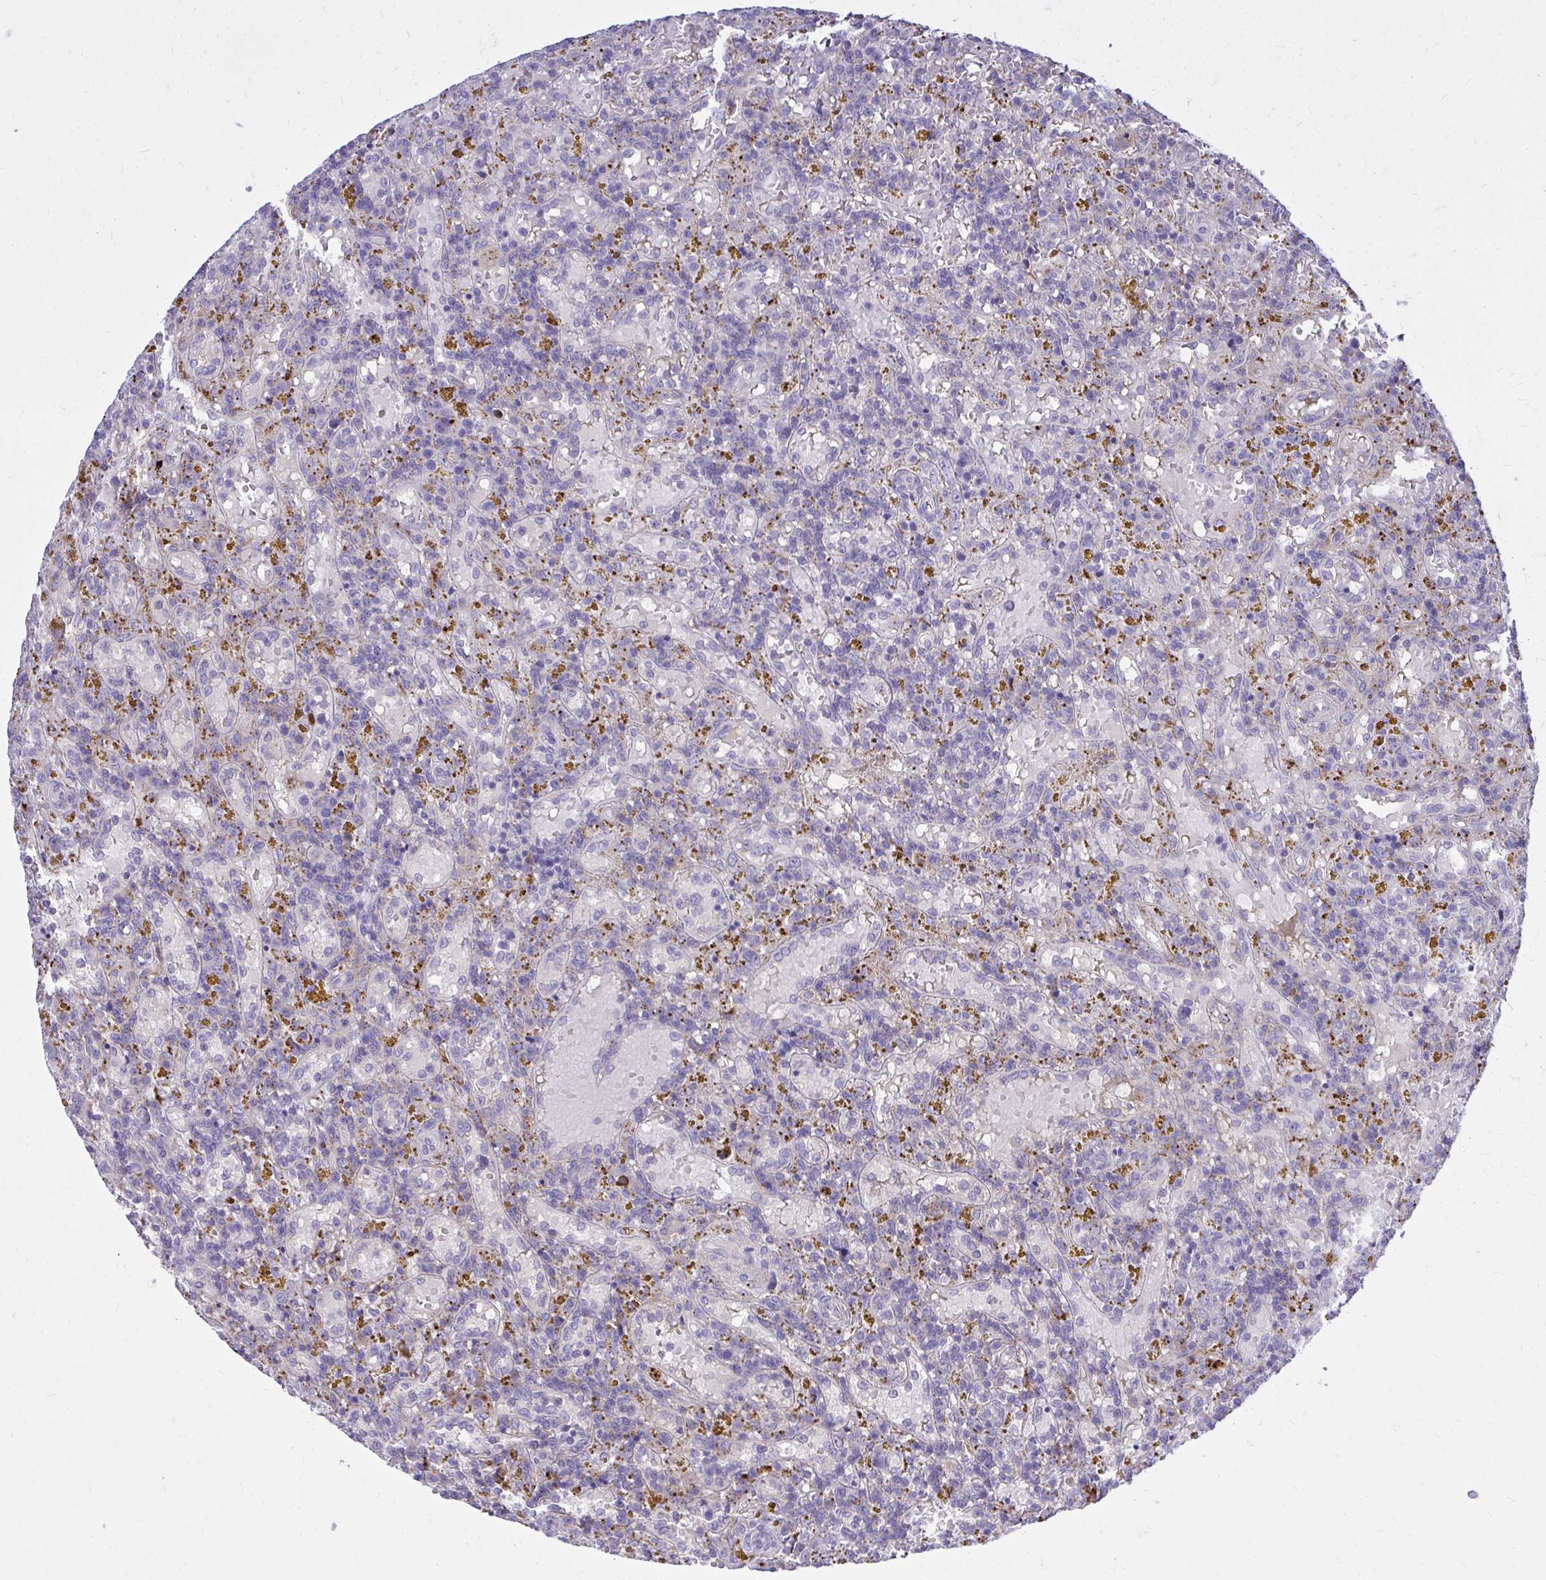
{"staining": {"intensity": "negative", "quantity": "none", "location": "none"}, "tissue": "lymphoma", "cell_type": "Tumor cells", "image_type": "cancer", "snomed": [{"axis": "morphology", "description": "Malignant lymphoma, non-Hodgkin's type, Low grade"}, {"axis": "topography", "description": "Spleen"}], "caption": "Human lymphoma stained for a protein using immunohistochemistry shows no expression in tumor cells.", "gene": "TP53I11", "patient": {"sex": "female", "age": 65}}